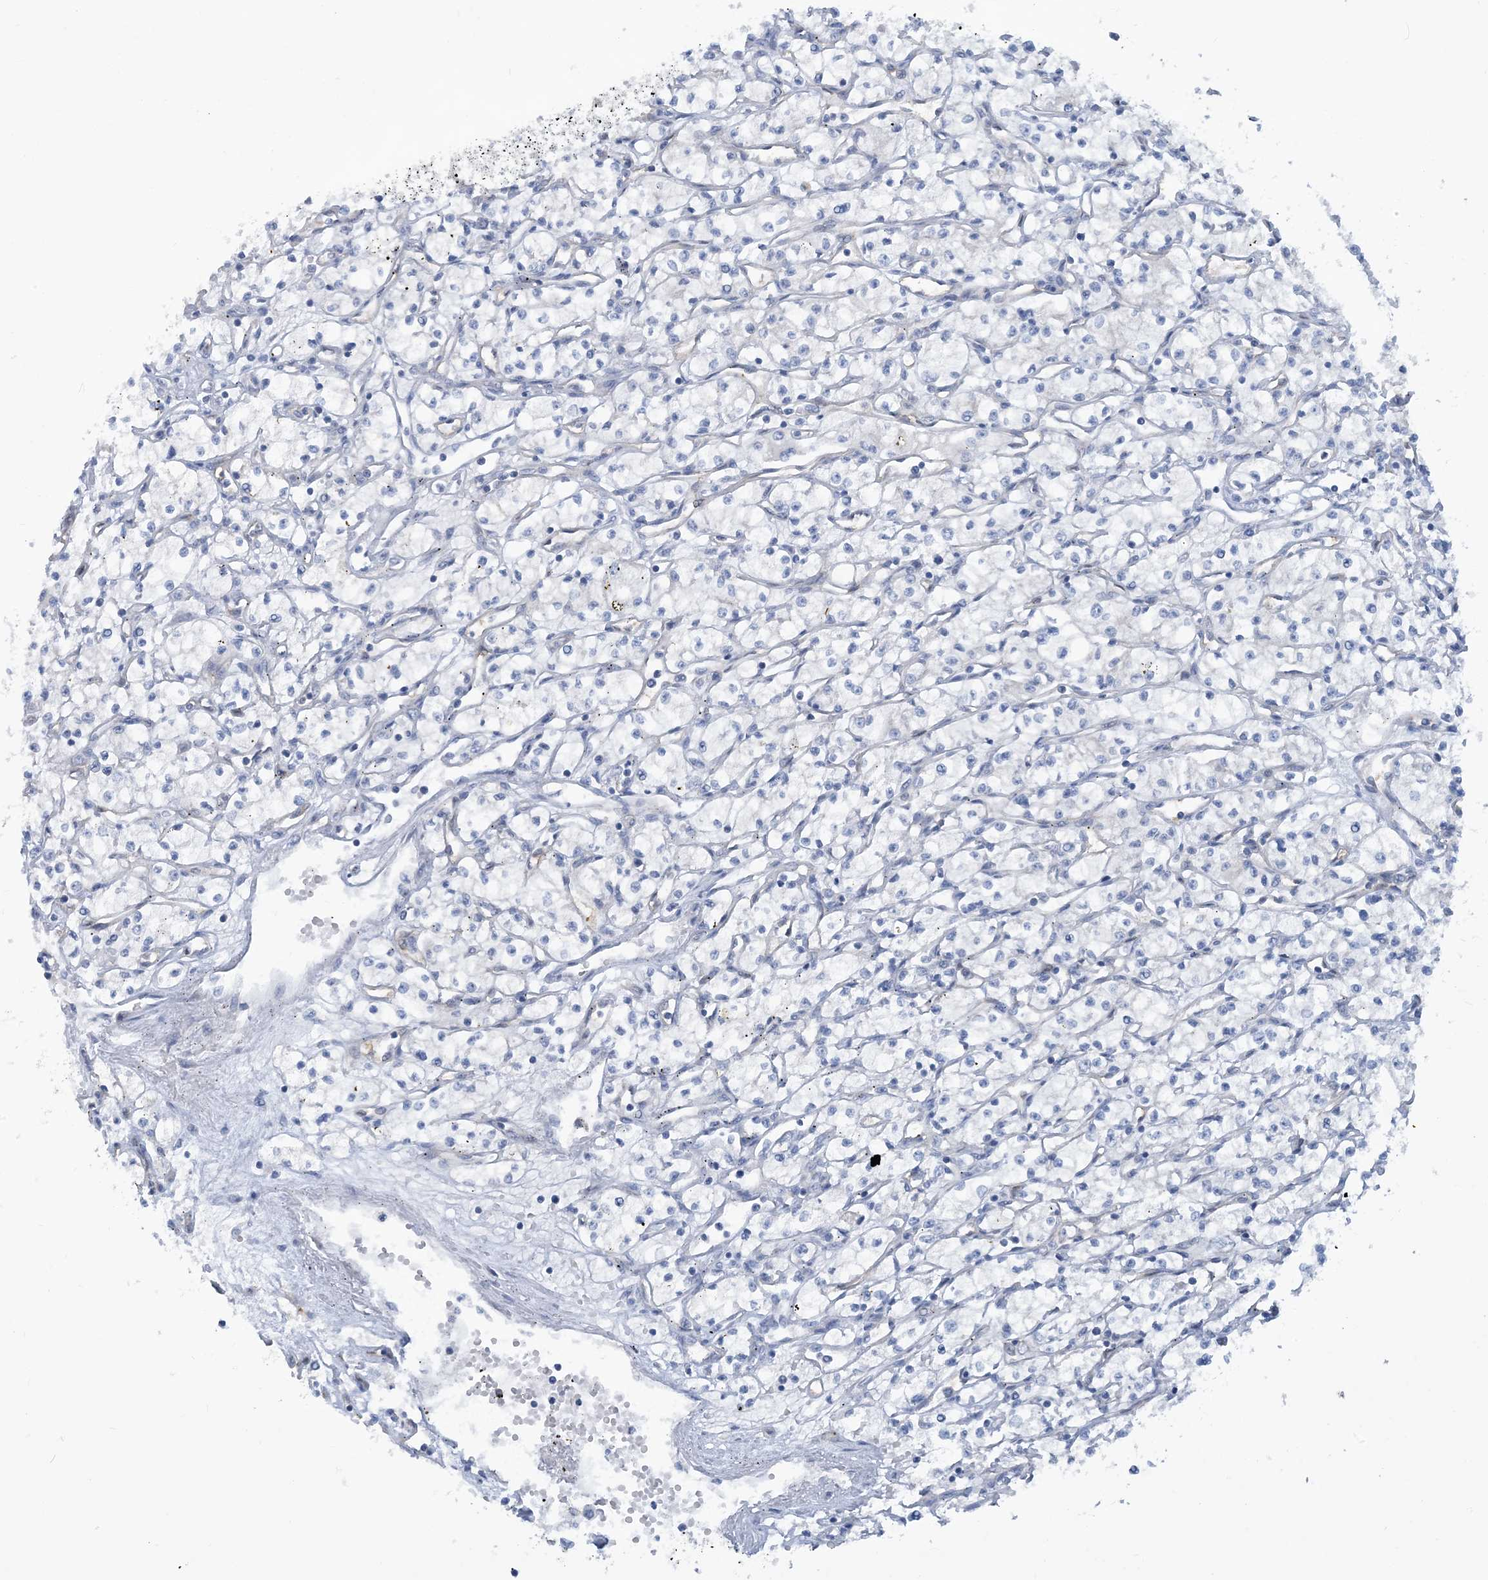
{"staining": {"intensity": "negative", "quantity": "none", "location": "none"}, "tissue": "renal cancer", "cell_type": "Tumor cells", "image_type": "cancer", "snomed": [{"axis": "morphology", "description": "Adenocarcinoma, NOS"}, {"axis": "topography", "description": "Kidney"}], "caption": "DAB immunohistochemical staining of renal adenocarcinoma exhibits no significant positivity in tumor cells.", "gene": "EIF2A", "patient": {"sex": "male", "age": 59}}